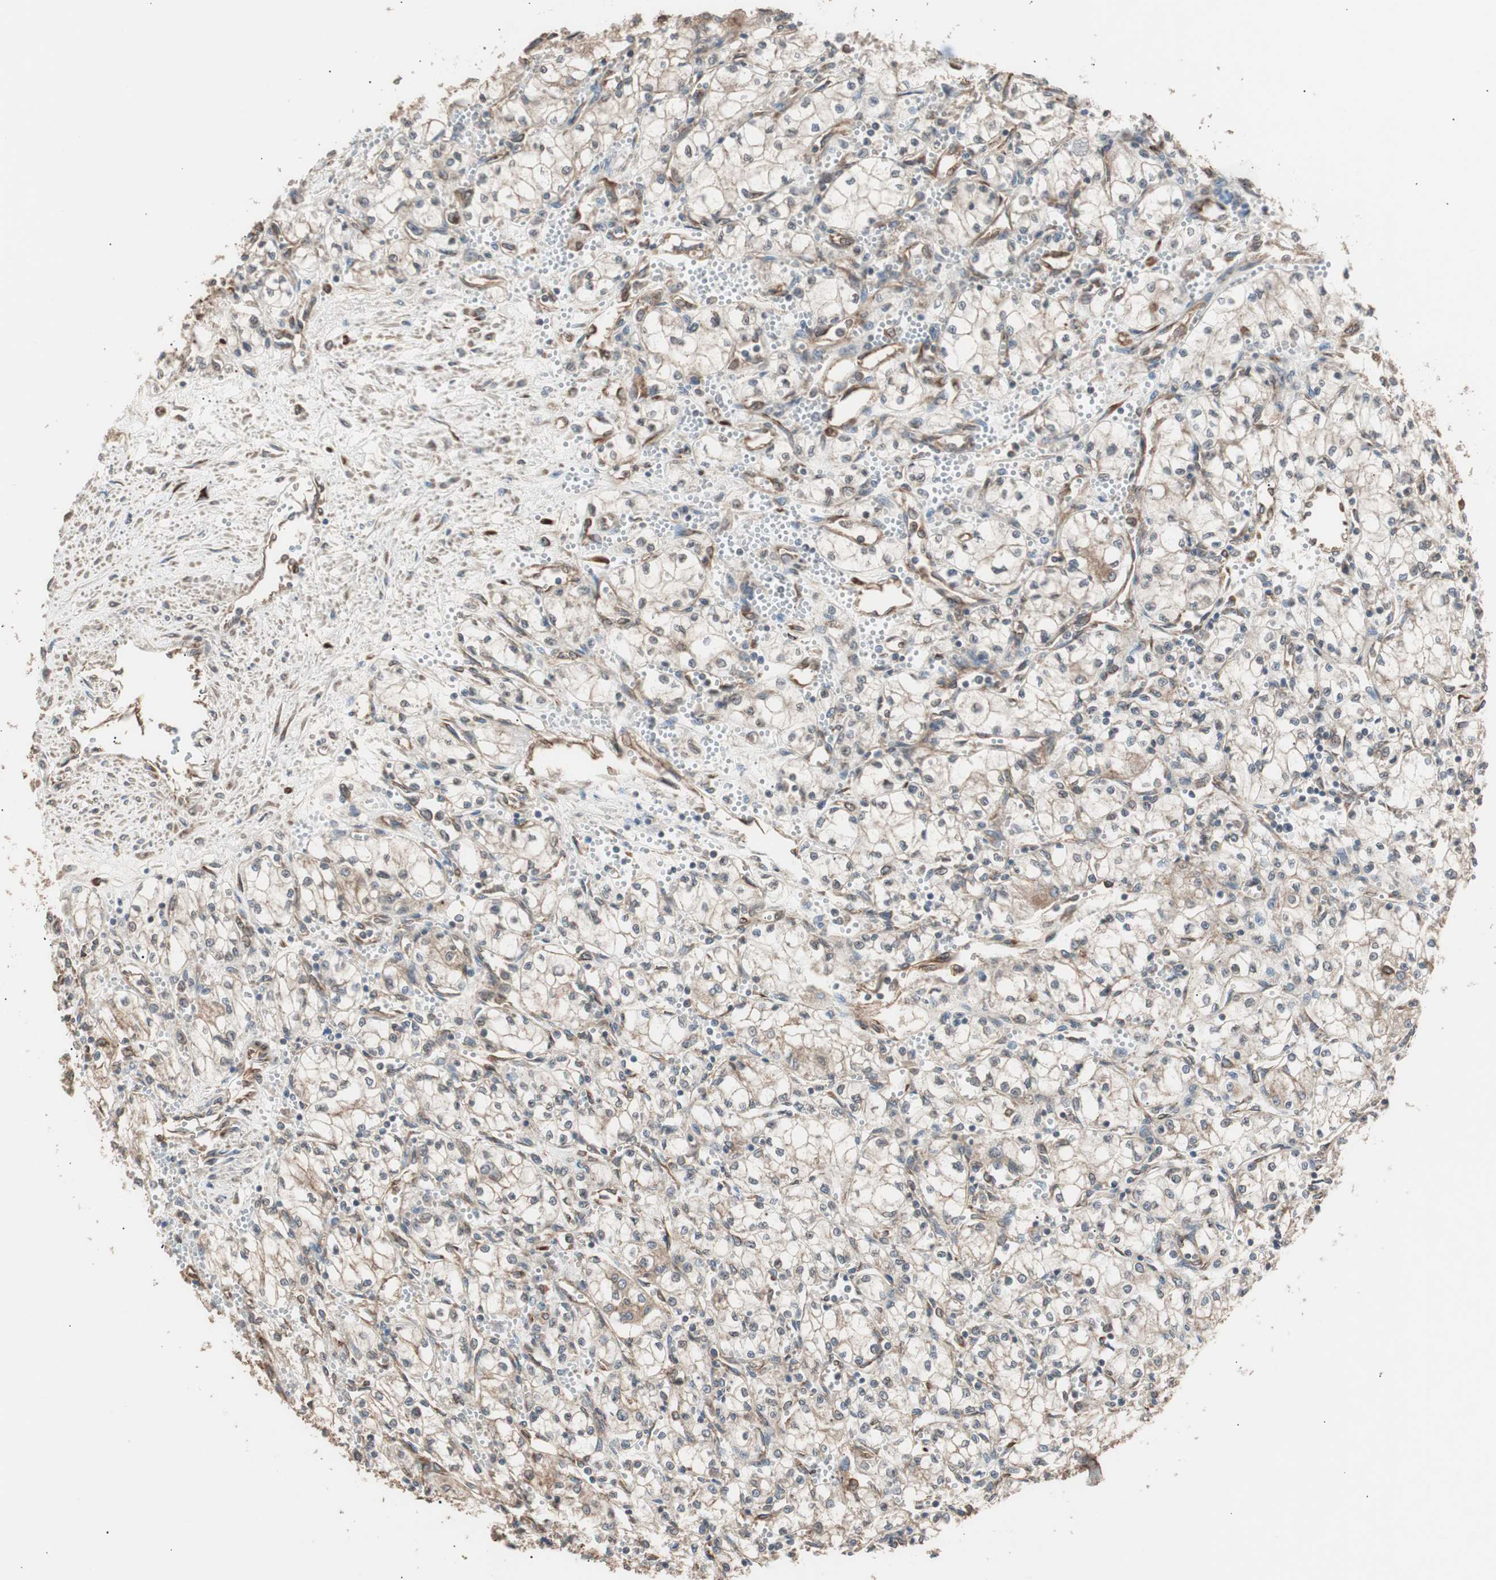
{"staining": {"intensity": "weak", "quantity": "<25%", "location": "cytoplasmic/membranous"}, "tissue": "renal cancer", "cell_type": "Tumor cells", "image_type": "cancer", "snomed": [{"axis": "morphology", "description": "Normal tissue, NOS"}, {"axis": "morphology", "description": "Adenocarcinoma, NOS"}, {"axis": "topography", "description": "Kidney"}], "caption": "Immunohistochemistry micrograph of renal cancer (adenocarcinoma) stained for a protein (brown), which reveals no staining in tumor cells.", "gene": "LZTS1", "patient": {"sex": "male", "age": 59}}